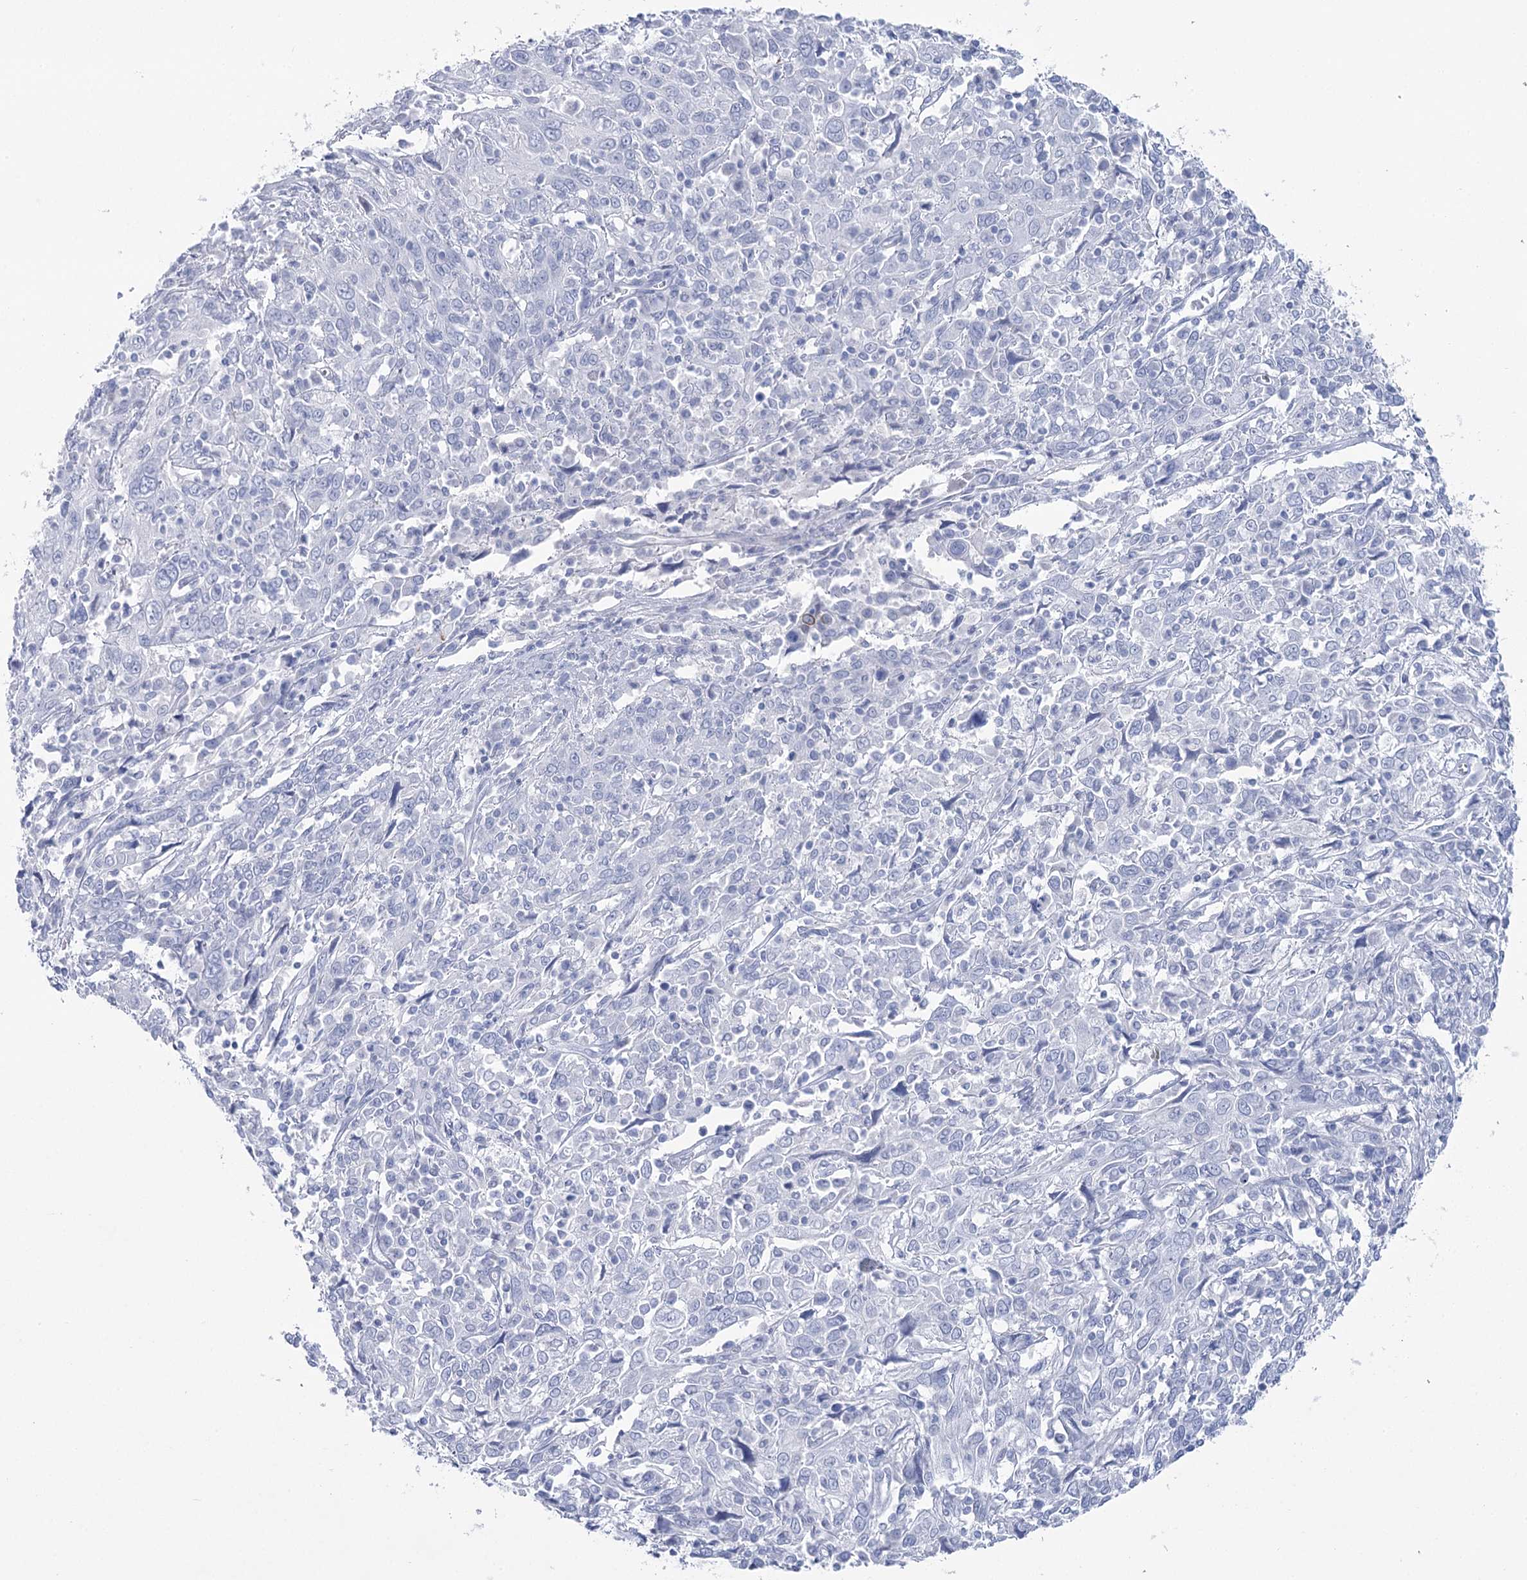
{"staining": {"intensity": "negative", "quantity": "none", "location": "none"}, "tissue": "cervical cancer", "cell_type": "Tumor cells", "image_type": "cancer", "snomed": [{"axis": "morphology", "description": "Squamous cell carcinoma, NOS"}, {"axis": "topography", "description": "Cervix"}], "caption": "High magnification brightfield microscopy of cervical cancer (squamous cell carcinoma) stained with DAB (brown) and counterstained with hematoxylin (blue): tumor cells show no significant staining.", "gene": "CCDC88A", "patient": {"sex": "female", "age": 46}}